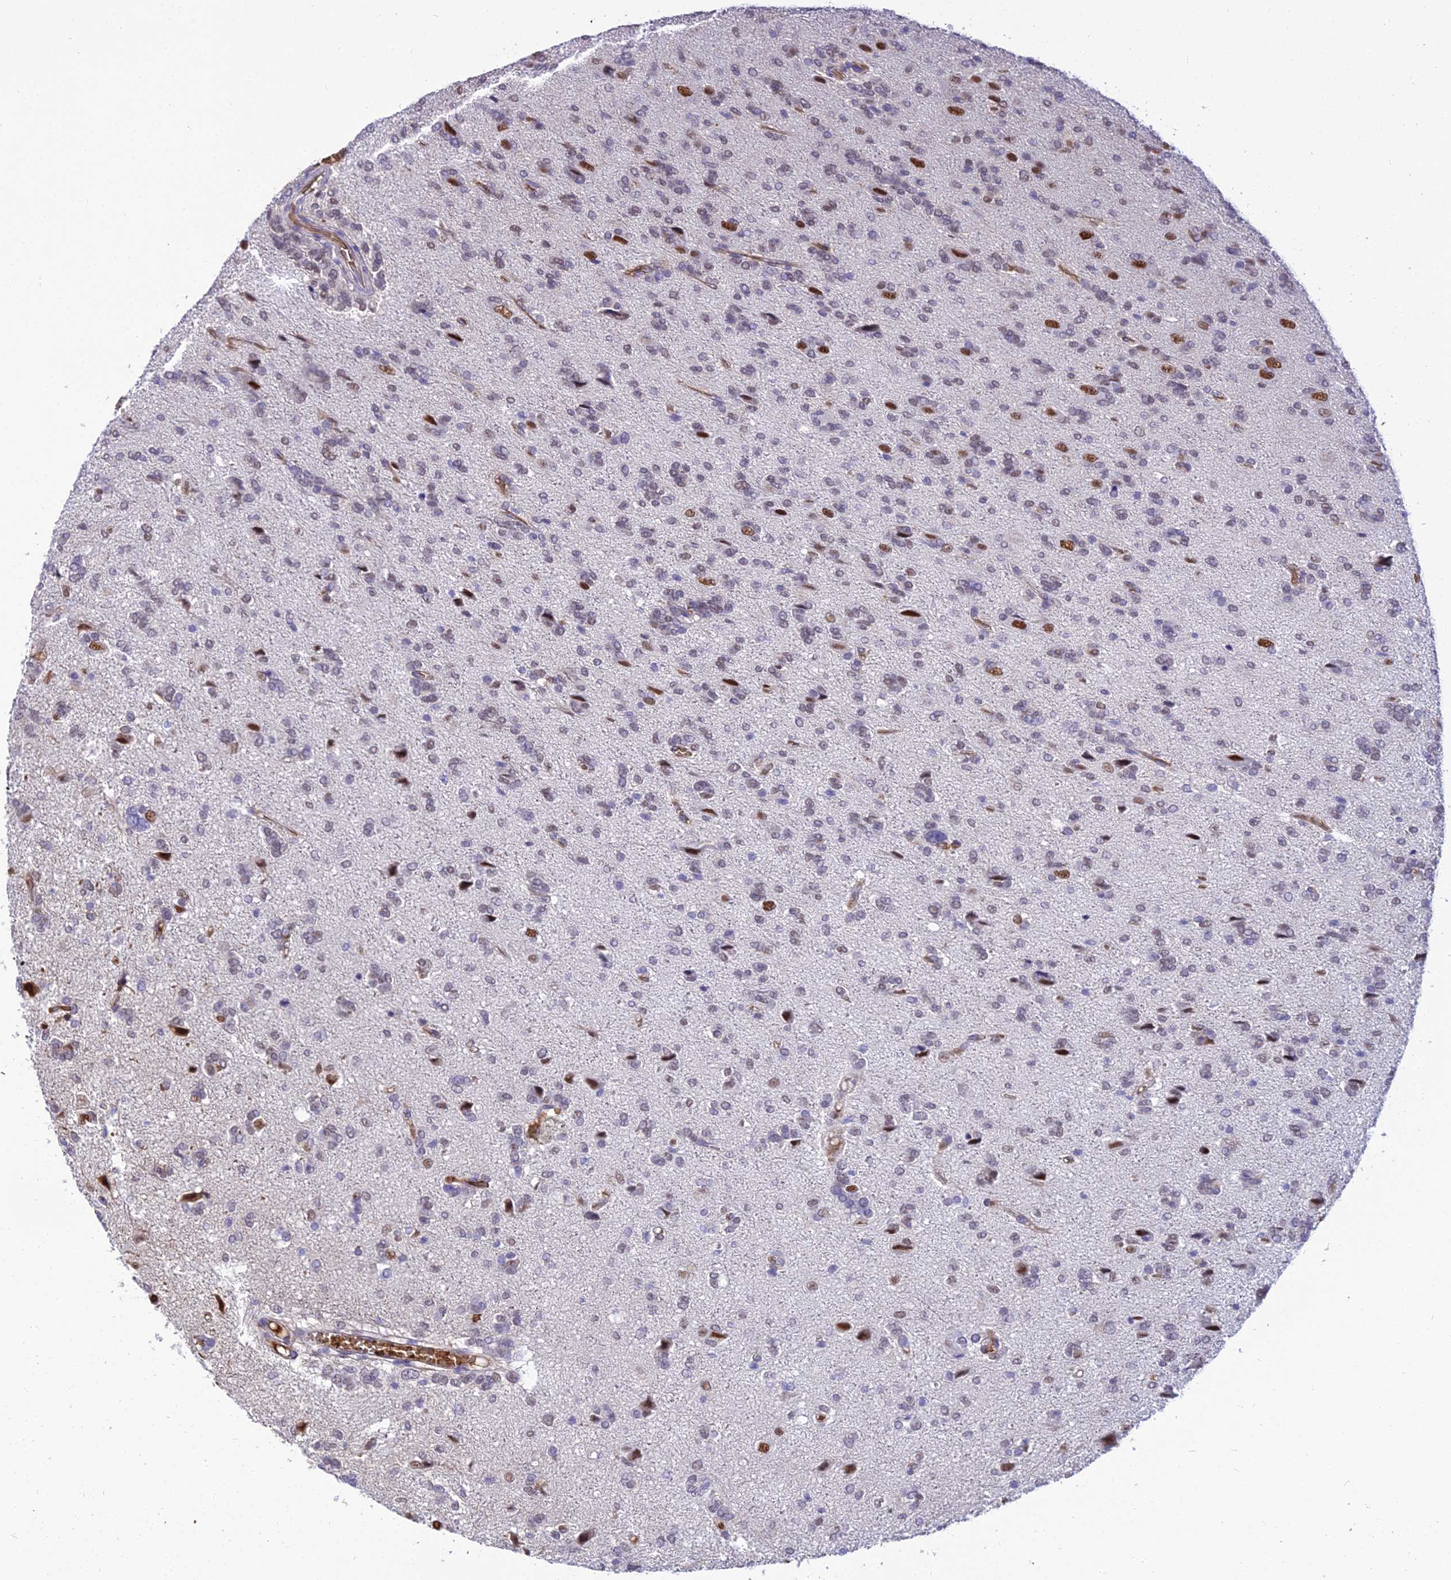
{"staining": {"intensity": "negative", "quantity": "none", "location": "none"}, "tissue": "glioma", "cell_type": "Tumor cells", "image_type": "cancer", "snomed": [{"axis": "morphology", "description": "Glioma, malignant, High grade"}, {"axis": "topography", "description": "Brain"}], "caption": "High magnification brightfield microscopy of malignant high-grade glioma stained with DAB (brown) and counterstained with hematoxylin (blue): tumor cells show no significant positivity.", "gene": "BCL9", "patient": {"sex": "female", "age": 59}}